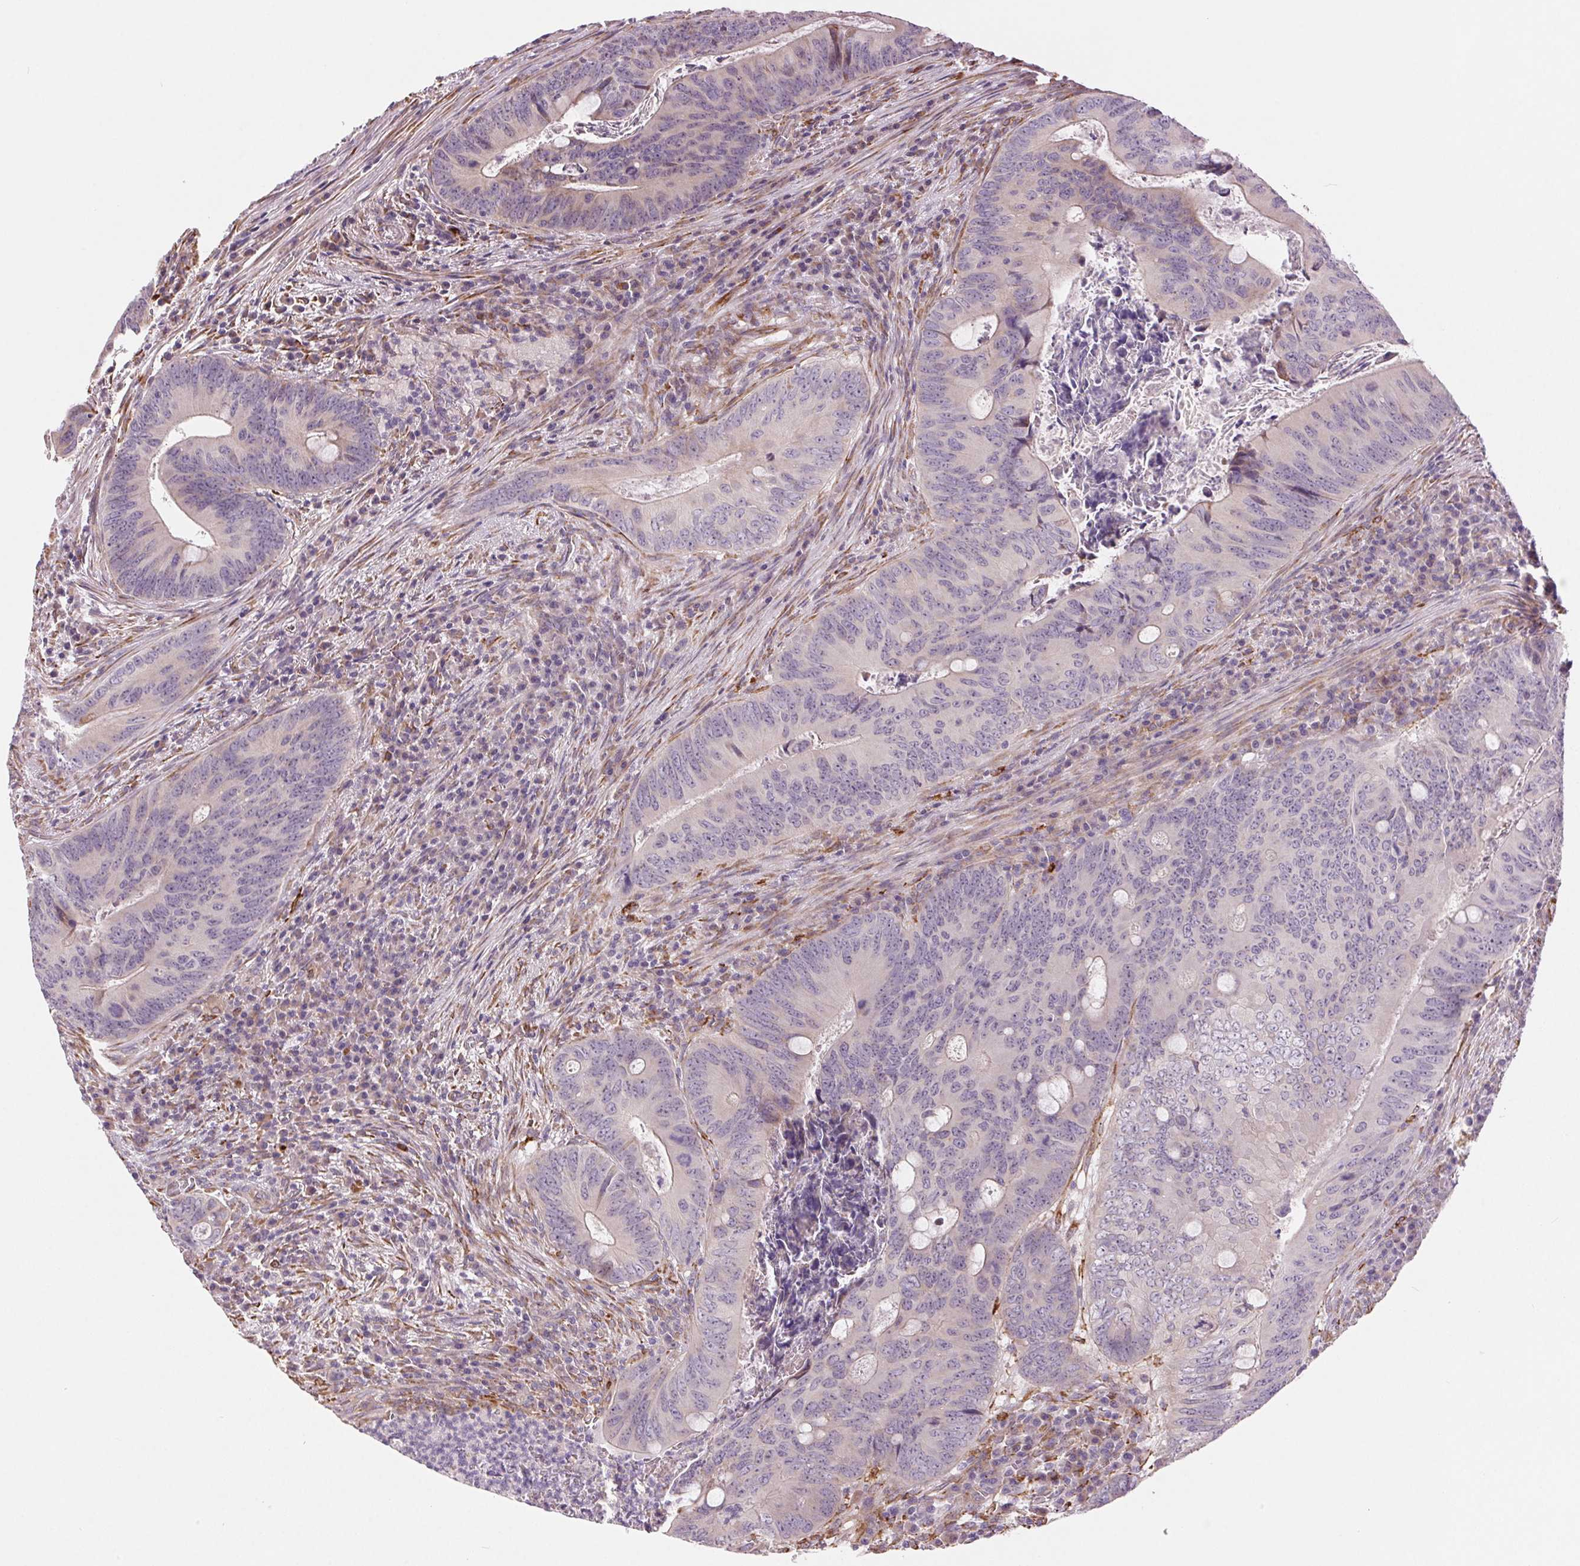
{"staining": {"intensity": "negative", "quantity": "none", "location": "none"}, "tissue": "colorectal cancer", "cell_type": "Tumor cells", "image_type": "cancer", "snomed": [{"axis": "morphology", "description": "Adenocarcinoma, NOS"}, {"axis": "topography", "description": "Colon"}], "caption": "High power microscopy micrograph of an IHC image of colorectal cancer, revealing no significant staining in tumor cells.", "gene": "METTL17", "patient": {"sex": "female", "age": 74}}